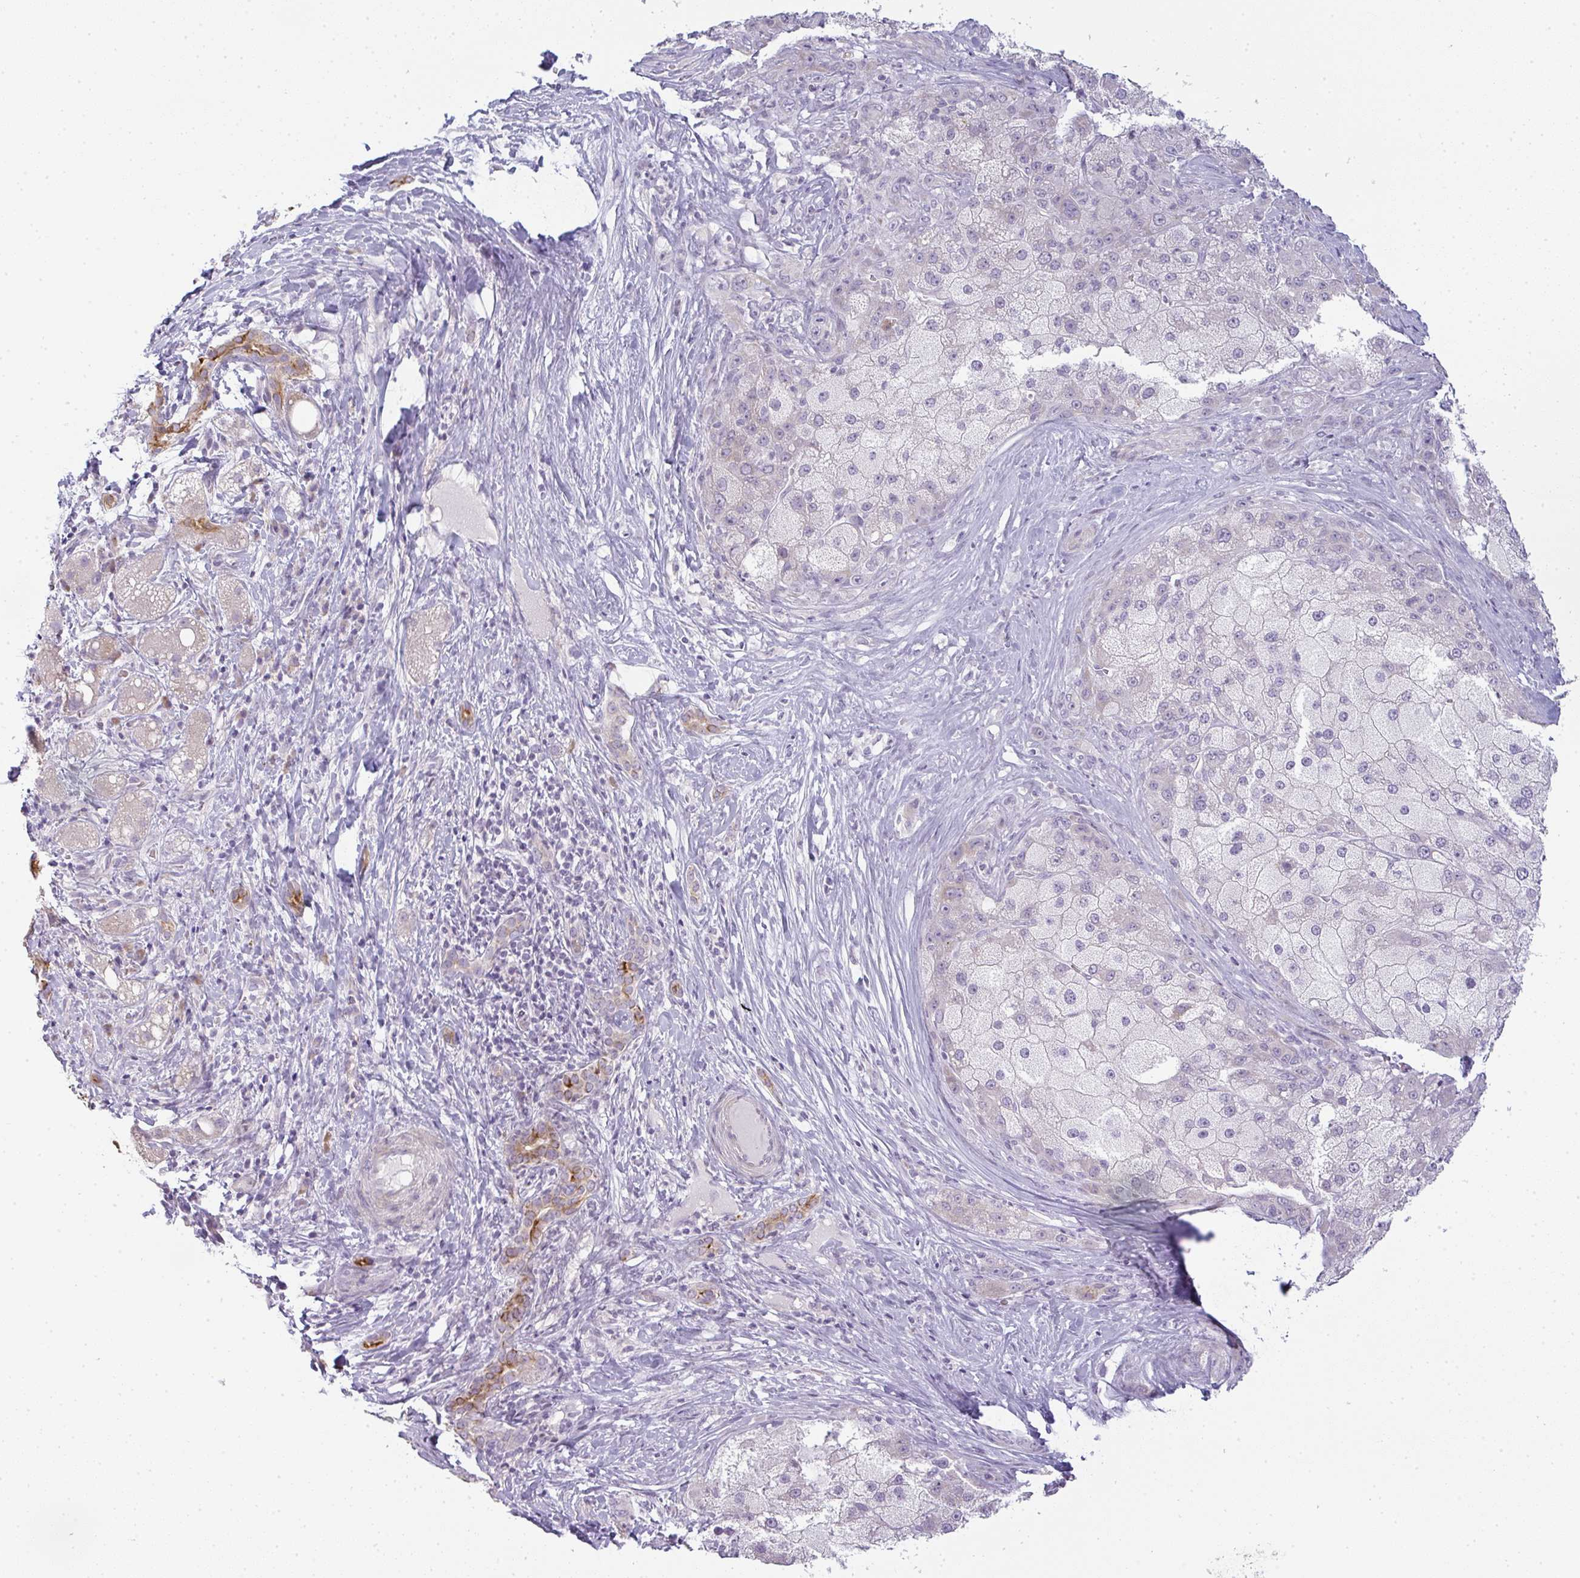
{"staining": {"intensity": "negative", "quantity": "none", "location": "none"}, "tissue": "liver cancer", "cell_type": "Tumor cells", "image_type": "cancer", "snomed": [{"axis": "morphology", "description": "Carcinoma, Hepatocellular, NOS"}, {"axis": "topography", "description": "Liver"}], "caption": "DAB (3,3'-diaminobenzidine) immunohistochemical staining of hepatocellular carcinoma (liver) displays no significant staining in tumor cells.", "gene": "SIRPB2", "patient": {"sex": "male", "age": 67}}